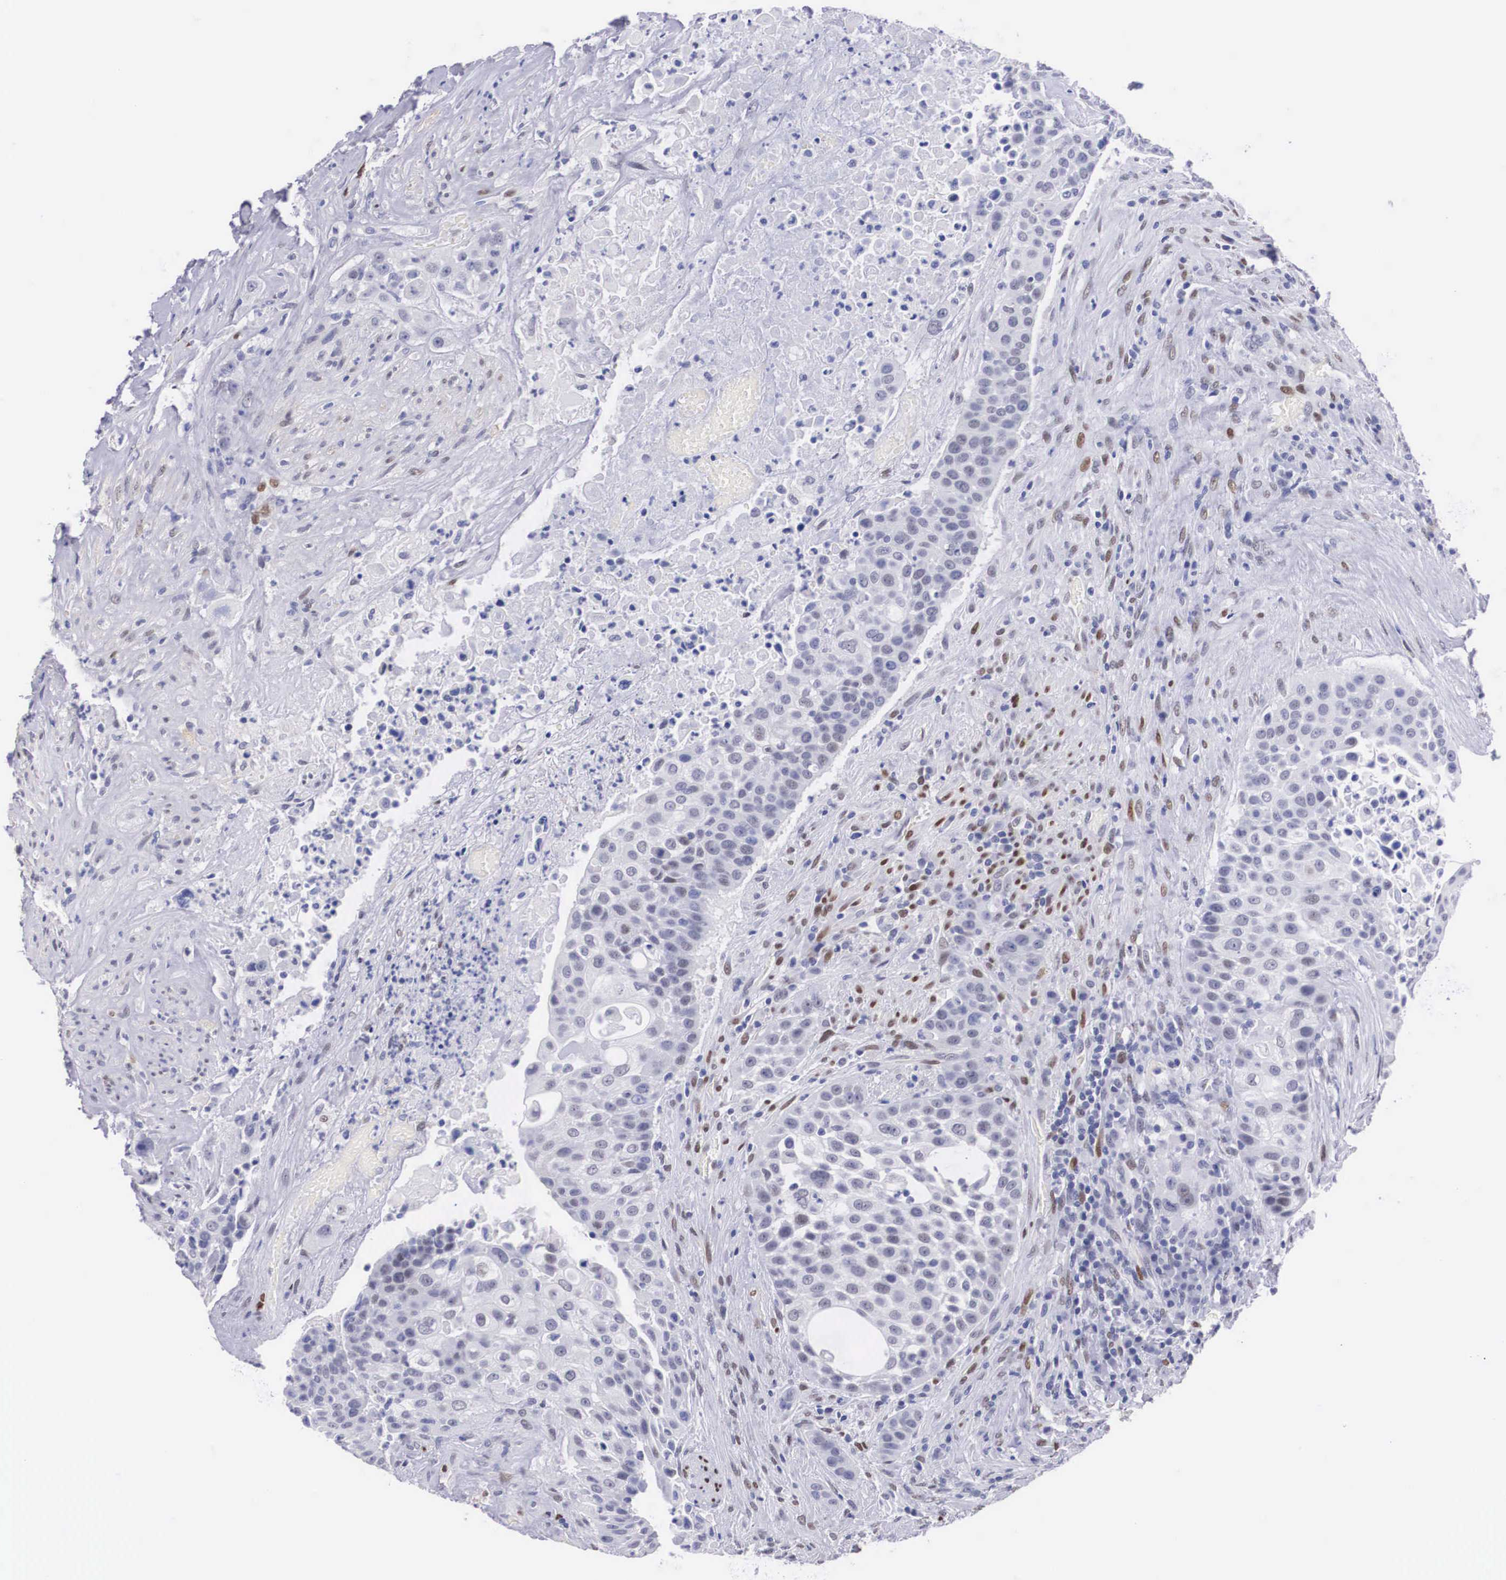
{"staining": {"intensity": "weak", "quantity": "<25%", "location": "nuclear"}, "tissue": "urothelial cancer", "cell_type": "Tumor cells", "image_type": "cancer", "snomed": [{"axis": "morphology", "description": "Urothelial carcinoma, High grade"}, {"axis": "topography", "description": "Urinary bladder"}], "caption": "High power microscopy photomicrograph of an immunohistochemistry (IHC) micrograph of urothelial cancer, revealing no significant expression in tumor cells.", "gene": "KHDRBS3", "patient": {"sex": "male", "age": 74}}